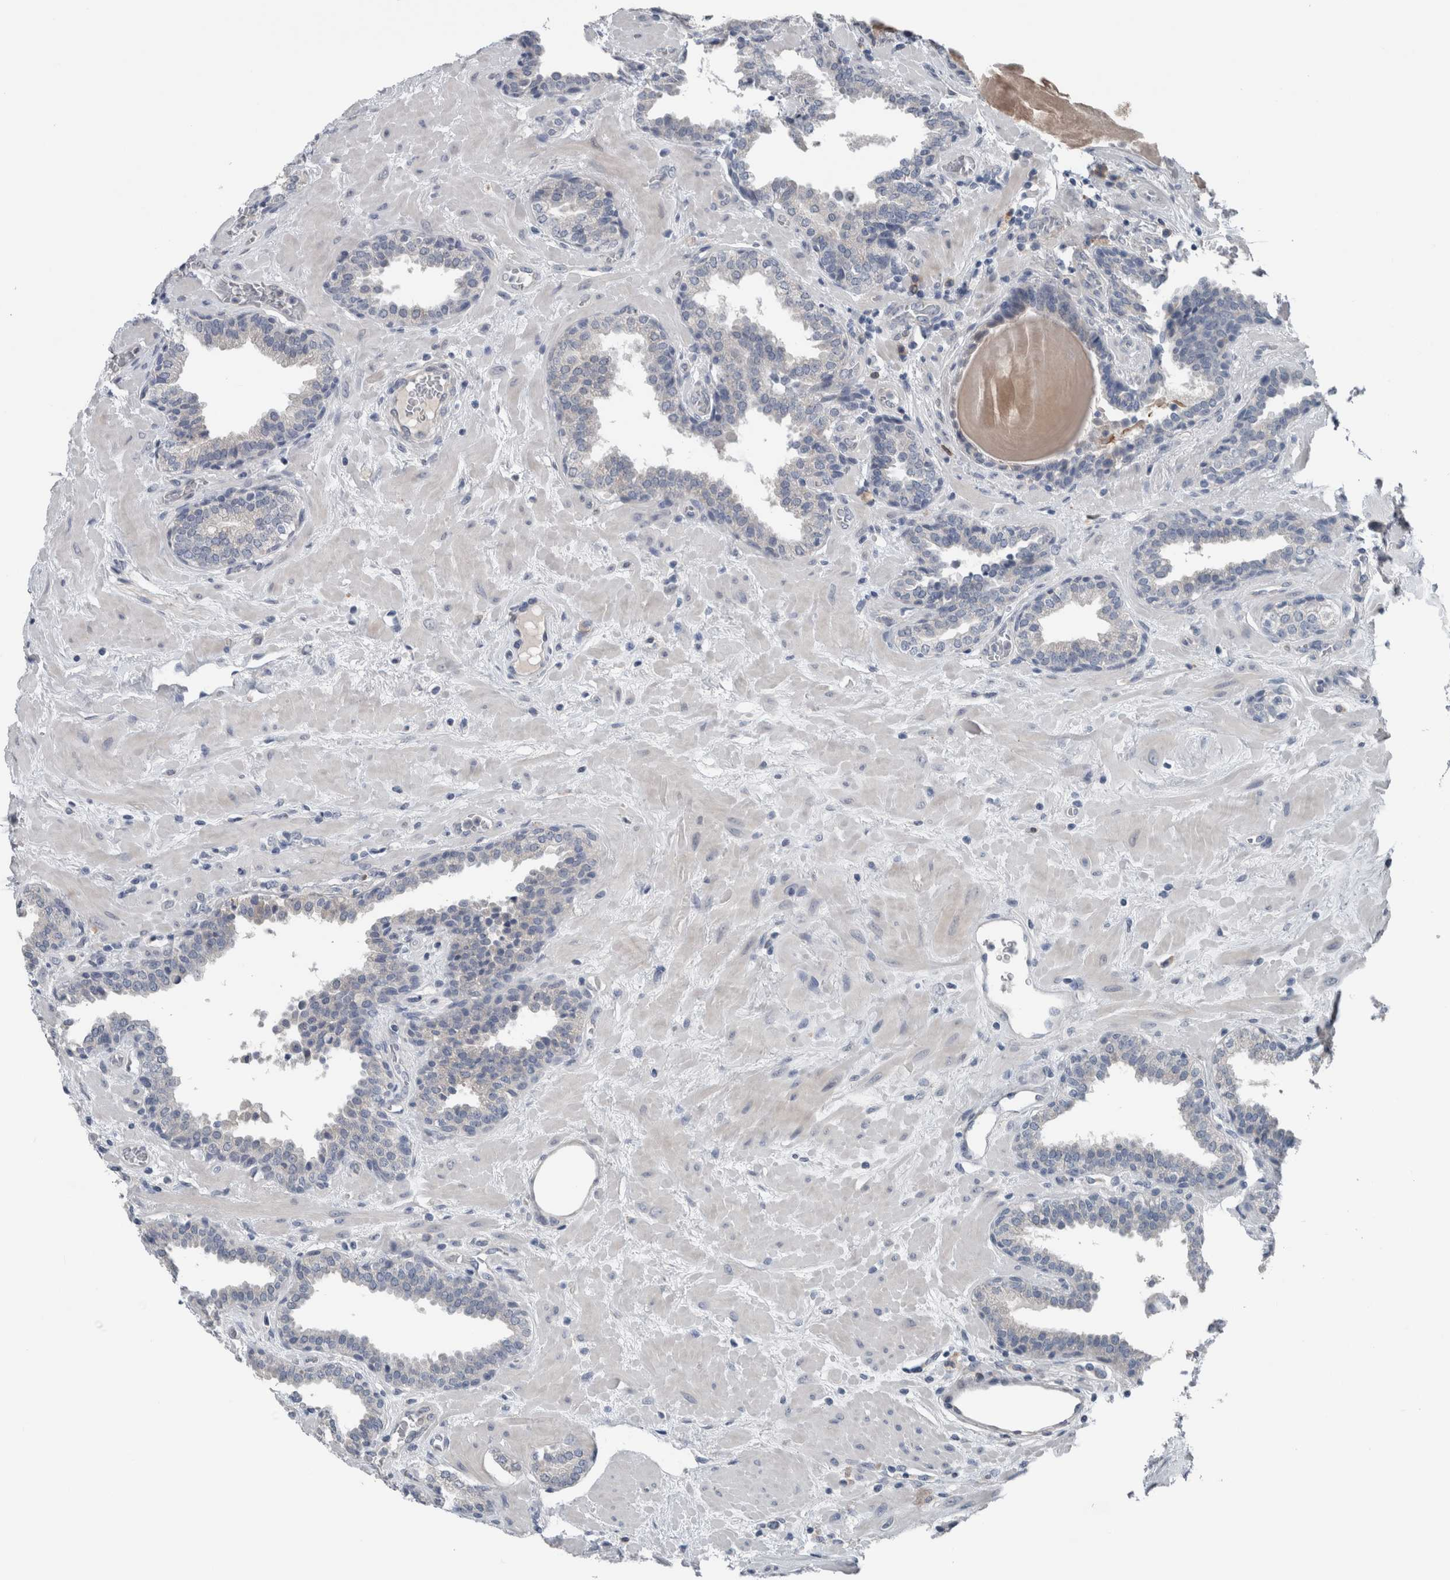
{"staining": {"intensity": "negative", "quantity": "none", "location": "none"}, "tissue": "prostate", "cell_type": "Glandular cells", "image_type": "normal", "snomed": [{"axis": "morphology", "description": "Normal tissue, NOS"}, {"axis": "topography", "description": "Prostate"}], "caption": "A photomicrograph of prostate stained for a protein exhibits no brown staining in glandular cells.", "gene": "CRNN", "patient": {"sex": "male", "age": 51}}